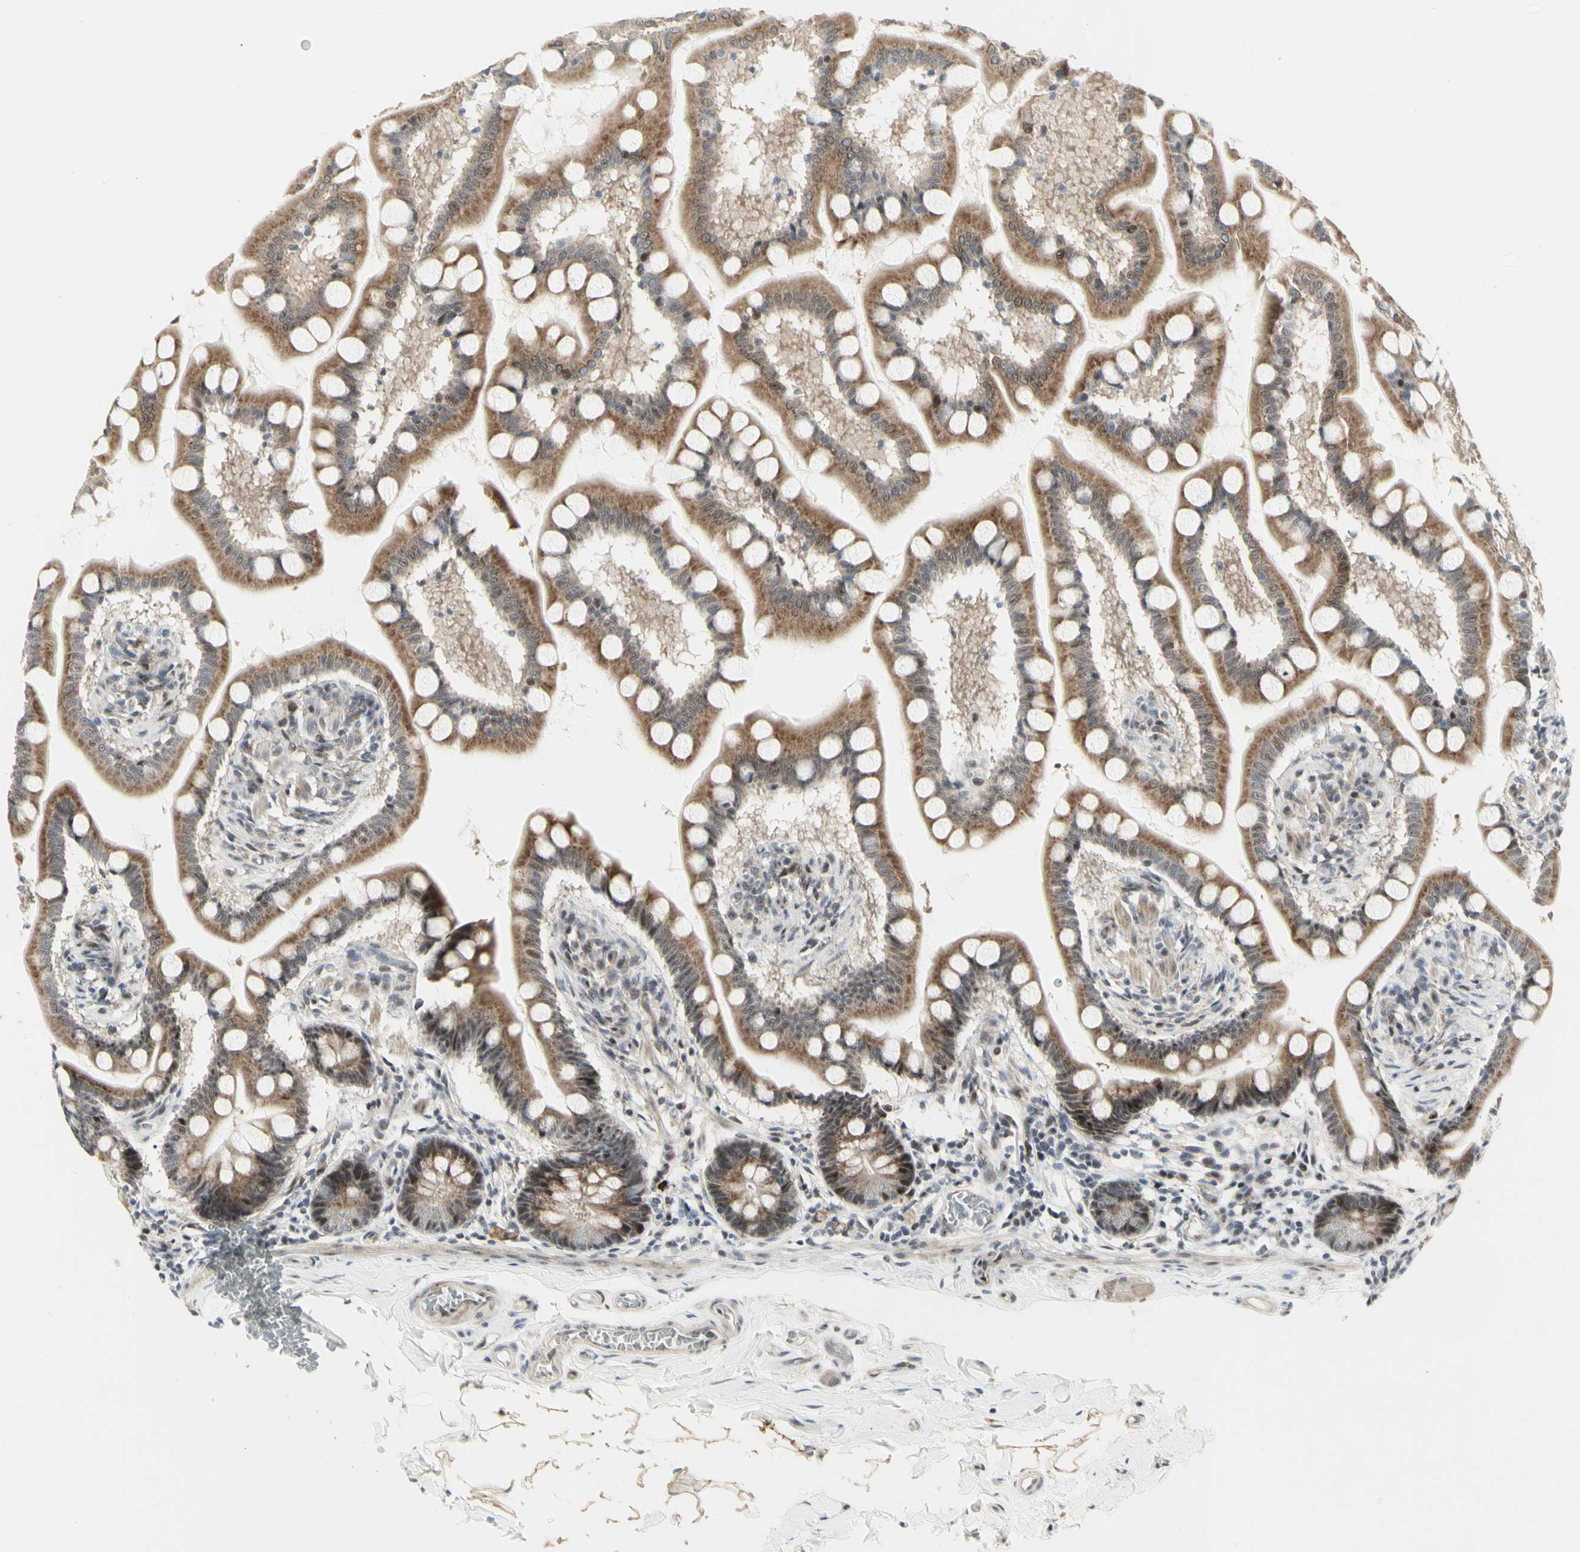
{"staining": {"intensity": "moderate", "quantity": ">75%", "location": "cytoplasmic/membranous,nuclear"}, "tissue": "small intestine", "cell_type": "Glandular cells", "image_type": "normal", "snomed": [{"axis": "morphology", "description": "Normal tissue, NOS"}, {"axis": "topography", "description": "Small intestine"}], "caption": "Protein staining demonstrates moderate cytoplasmic/membranous,nuclear positivity in approximately >75% of glandular cells in normal small intestine.", "gene": "DHRS7B", "patient": {"sex": "male", "age": 41}}